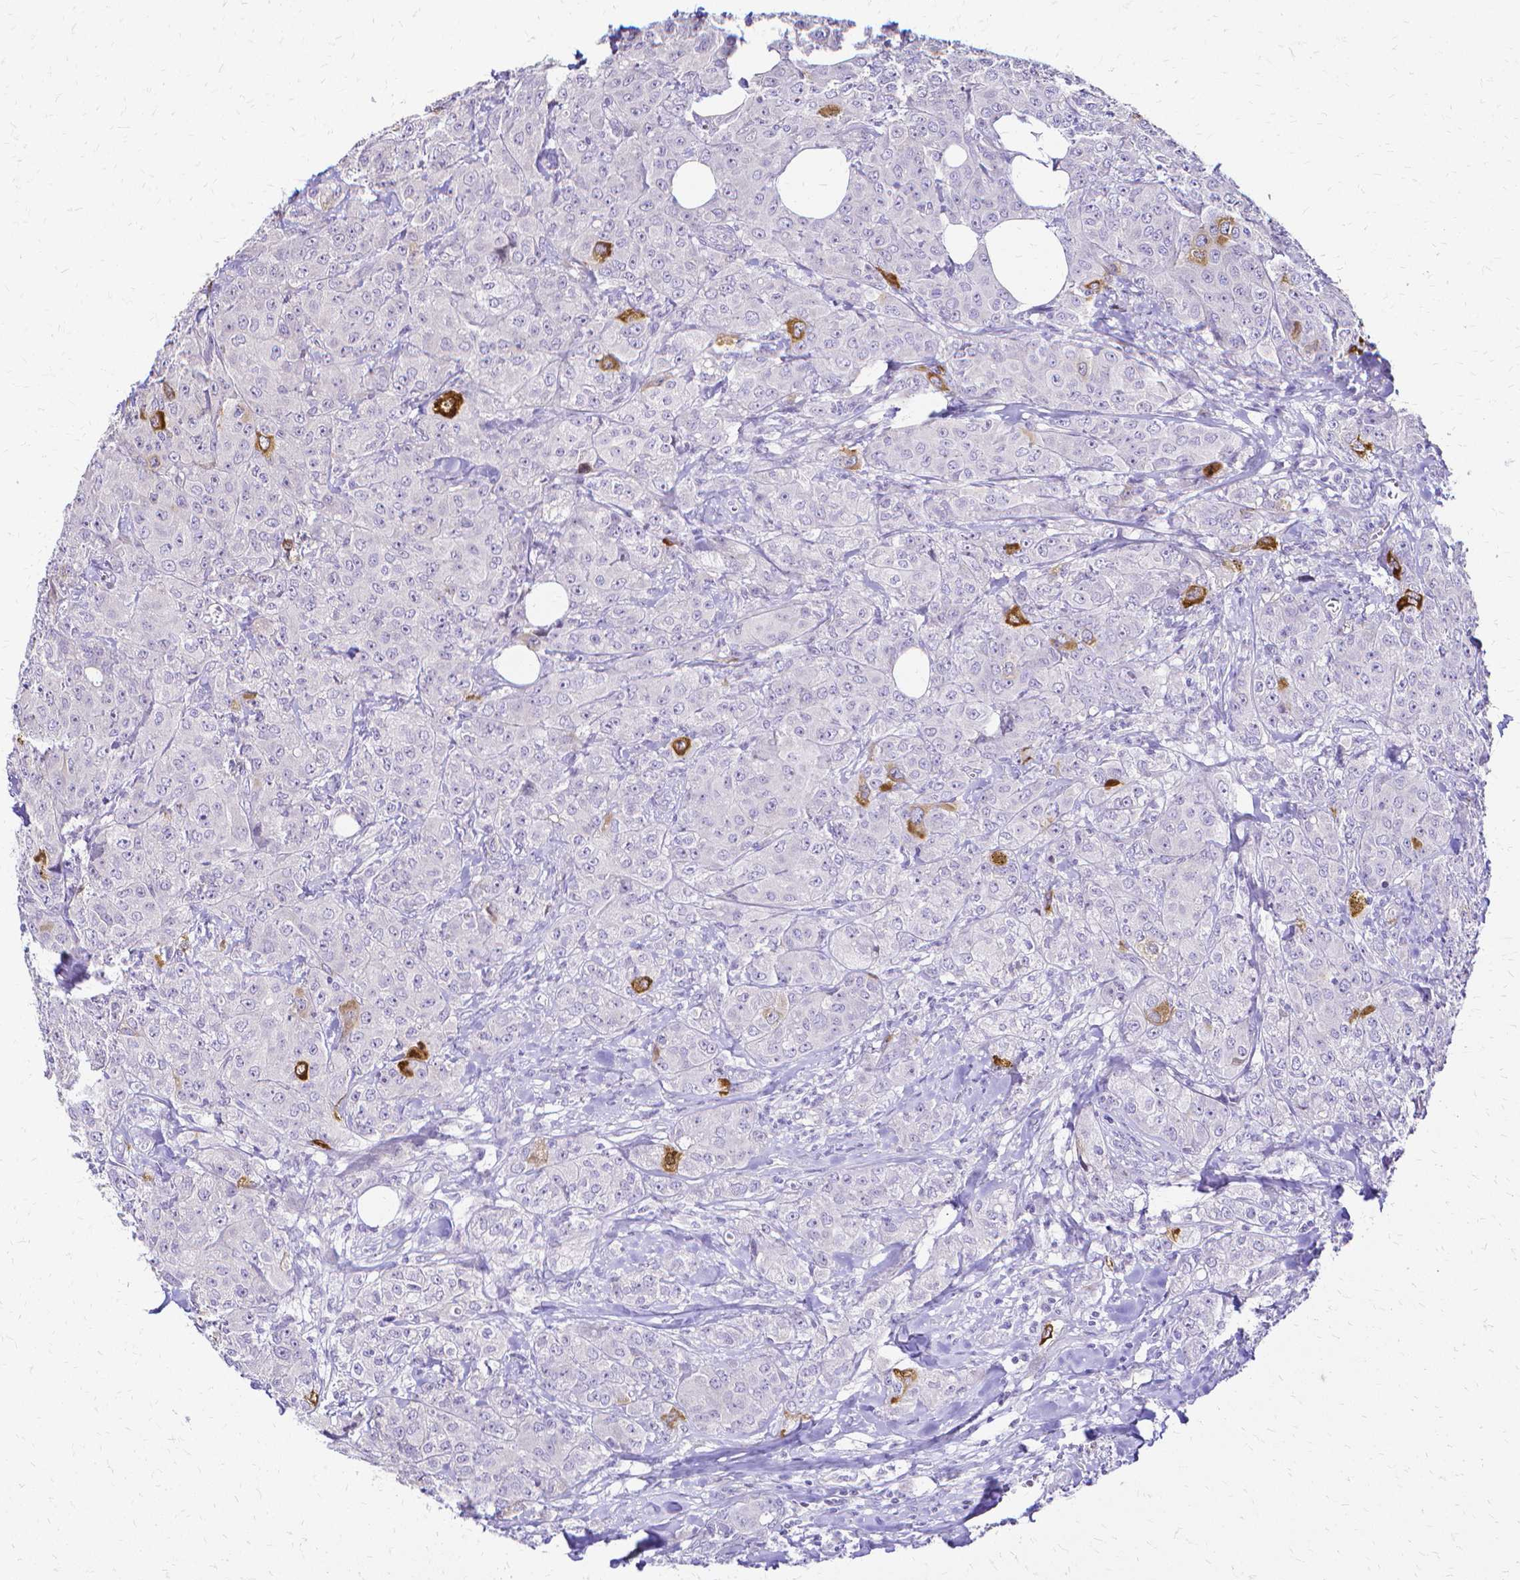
{"staining": {"intensity": "strong", "quantity": "<25%", "location": "cytoplasmic/membranous"}, "tissue": "breast cancer", "cell_type": "Tumor cells", "image_type": "cancer", "snomed": [{"axis": "morphology", "description": "Normal tissue, NOS"}, {"axis": "morphology", "description": "Duct carcinoma"}, {"axis": "topography", "description": "Breast"}], "caption": "Breast cancer stained with a protein marker exhibits strong staining in tumor cells.", "gene": "CCNB1", "patient": {"sex": "female", "age": 43}}